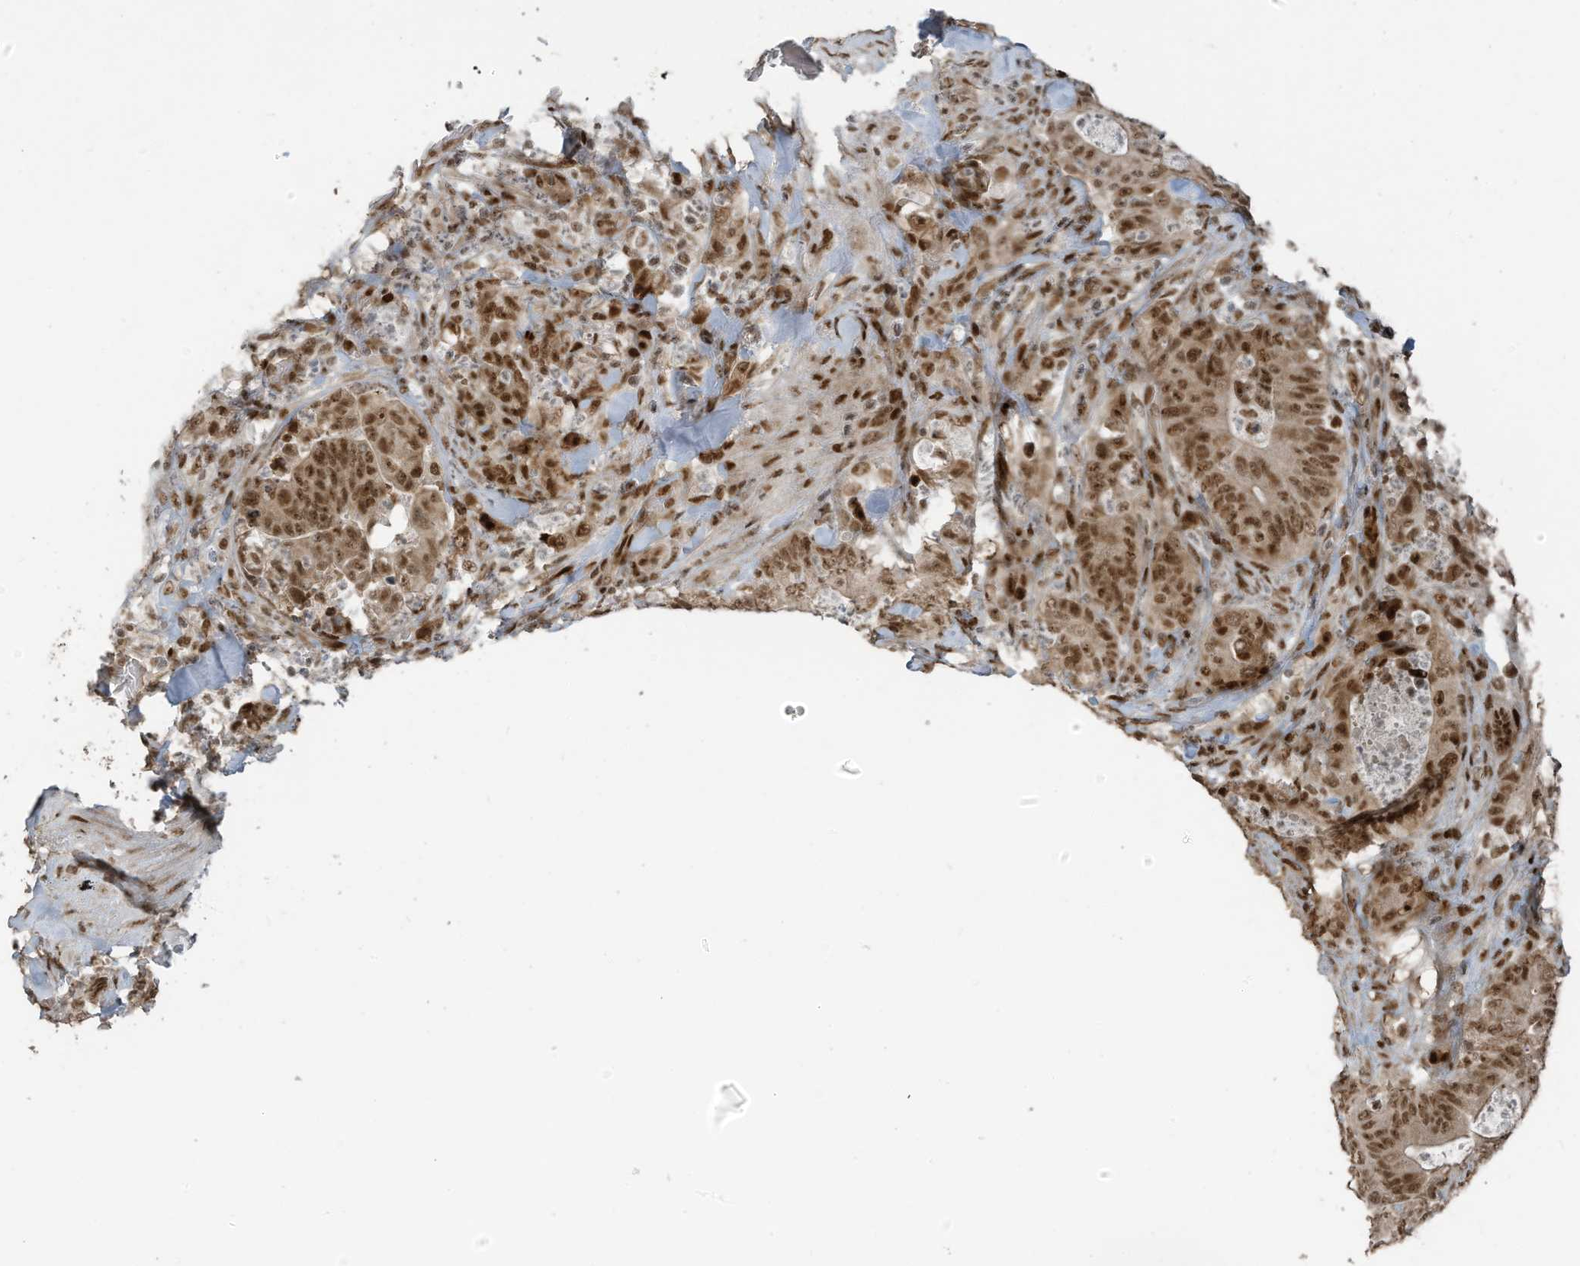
{"staining": {"intensity": "moderate", "quantity": ">75%", "location": "nuclear"}, "tissue": "colorectal cancer", "cell_type": "Tumor cells", "image_type": "cancer", "snomed": [{"axis": "morphology", "description": "Normal tissue, NOS"}, {"axis": "topography", "description": "Colon"}], "caption": "Colorectal cancer stained with a brown dye exhibits moderate nuclear positive staining in approximately >75% of tumor cells.", "gene": "PCNP", "patient": {"sex": "female", "age": 82}}